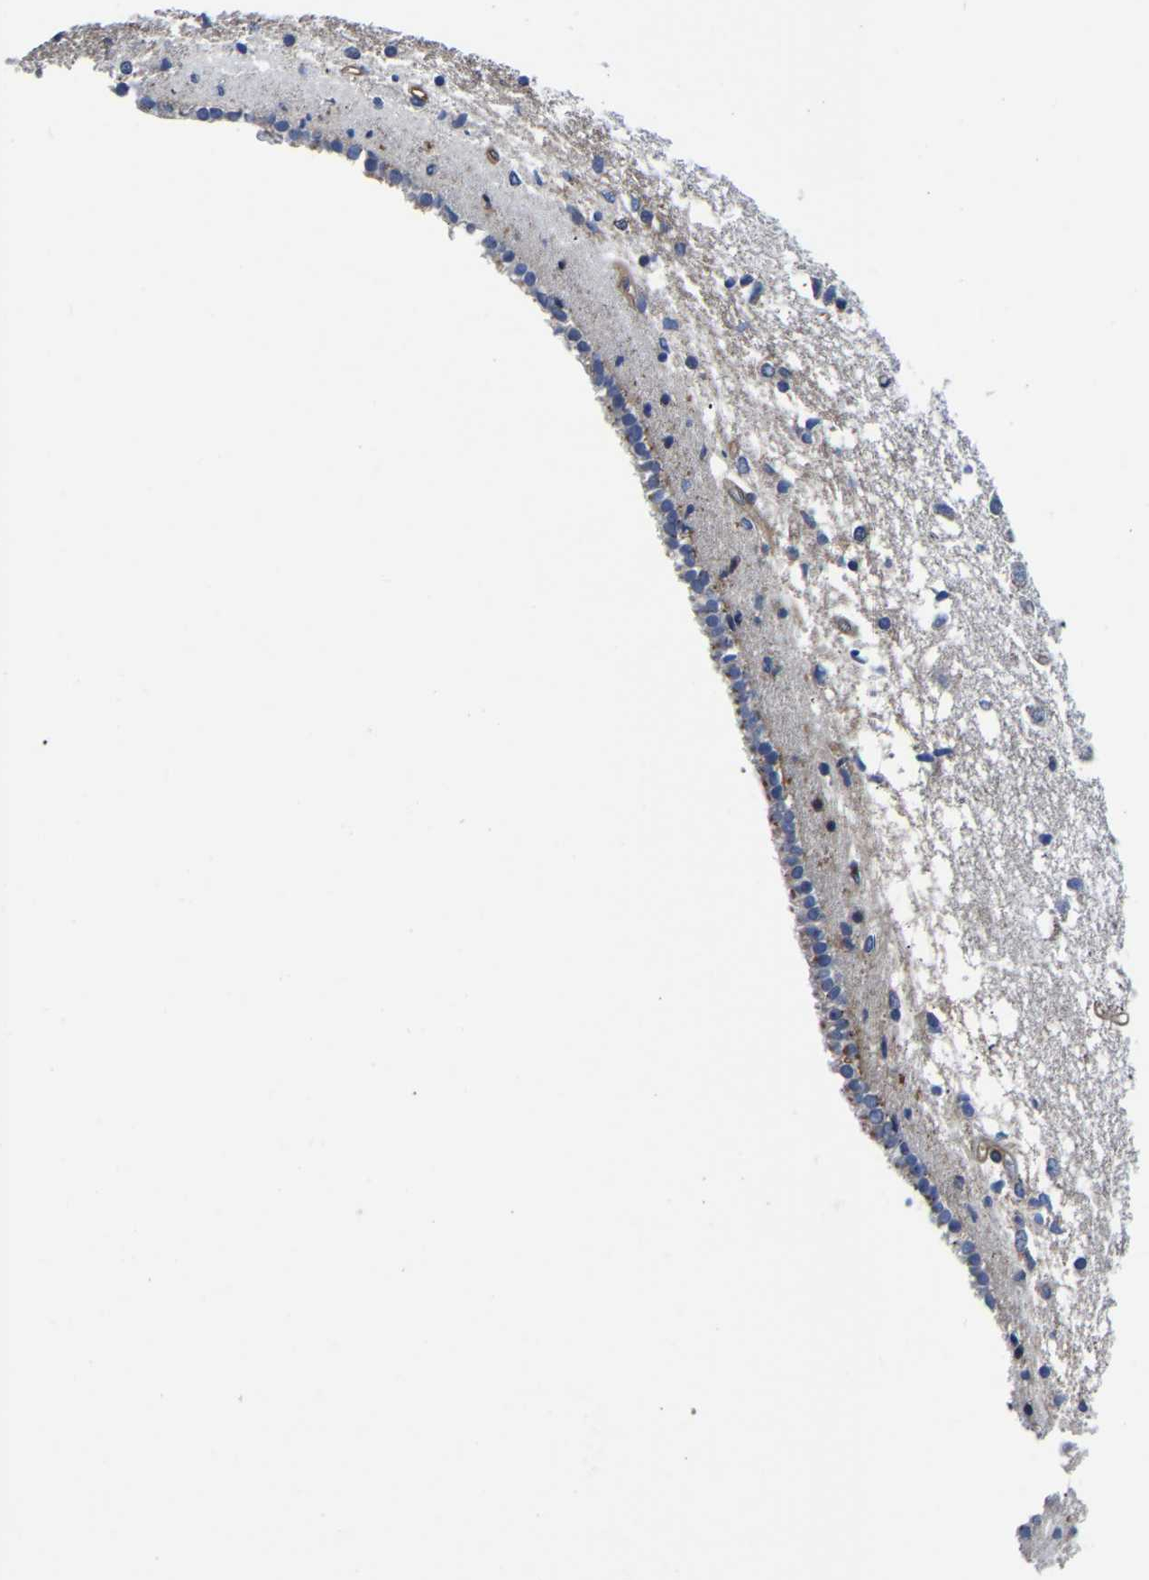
{"staining": {"intensity": "weak", "quantity": "25%-75%", "location": "cytoplasmic/membranous"}, "tissue": "caudate", "cell_type": "Glial cells", "image_type": "normal", "snomed": [{"axis": "morphology", "description": "Normal tissue, NOS"}, {"axis": "topography", "description": "Lateral ventricle wall"}], "caption": "This micrograph exhibits immunohistochemistry (IHC) staining of unremarkable human caudate, with low weak cytoplasmic/membranous positivity in approximately 25%-75% of glial cells.", "gene": "TFG", "patient": {"sex": "male", "age": 45}}